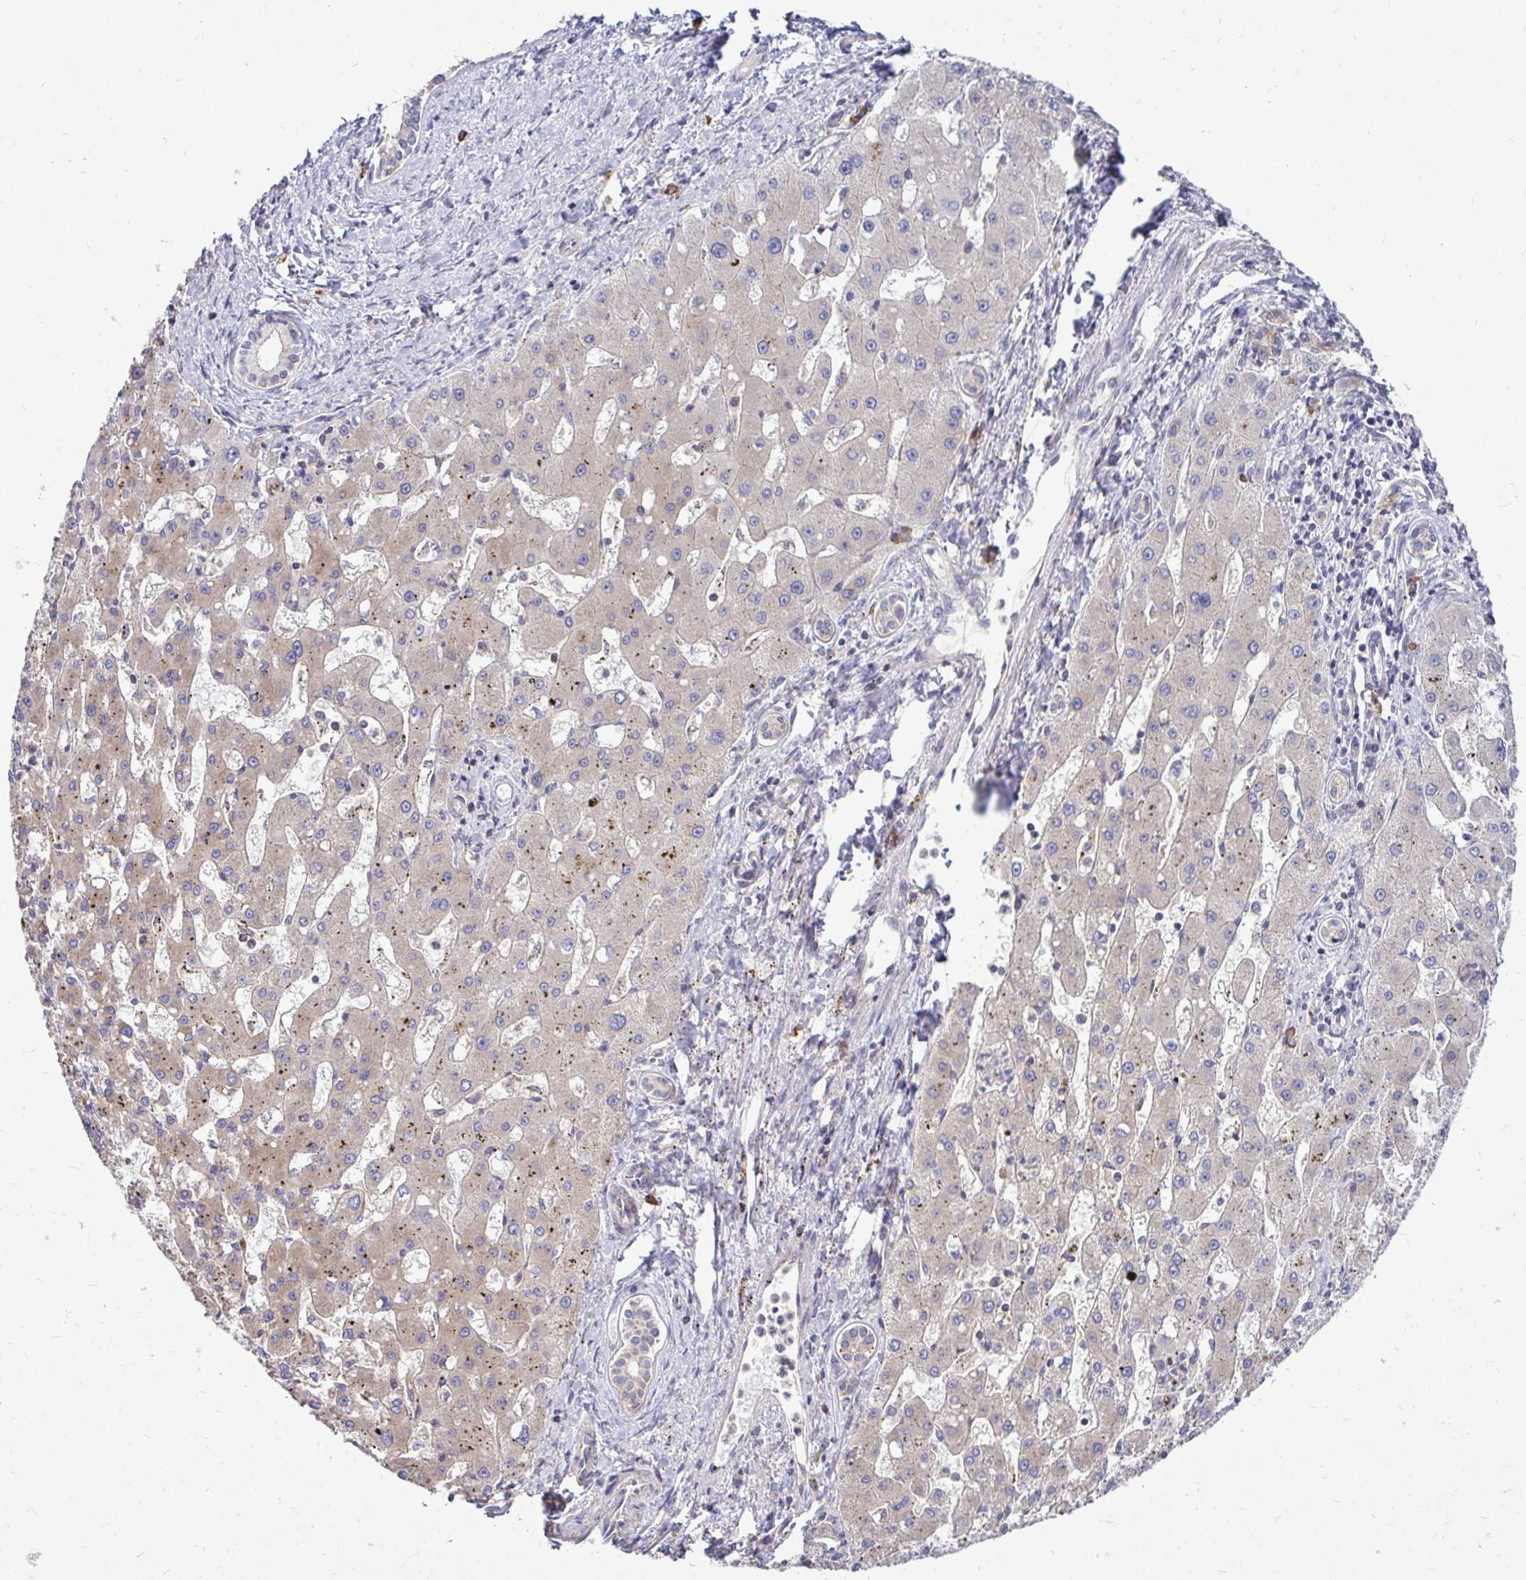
{"staining": {"intensity": "negative", "quantity": "none", "location": "none"}, "tissue": "liver cancer", "cell_type": "Tumor cells", "image_type": "cancer", "snomed": [{"axis": "morphology", "description": "Carcinoma, Hepatocellular, NOS"}, {"axis": "topography", "description": "Liver"}], "caption": "An immunohistochemistry (IHC) micrograph of liver hepatocellular carcinoma is shown. There is no staining in tumor cells of liver hepatocellular carcinoma.", "gene": "FMR1", "patient": {"sex": "male", "age": 67}}